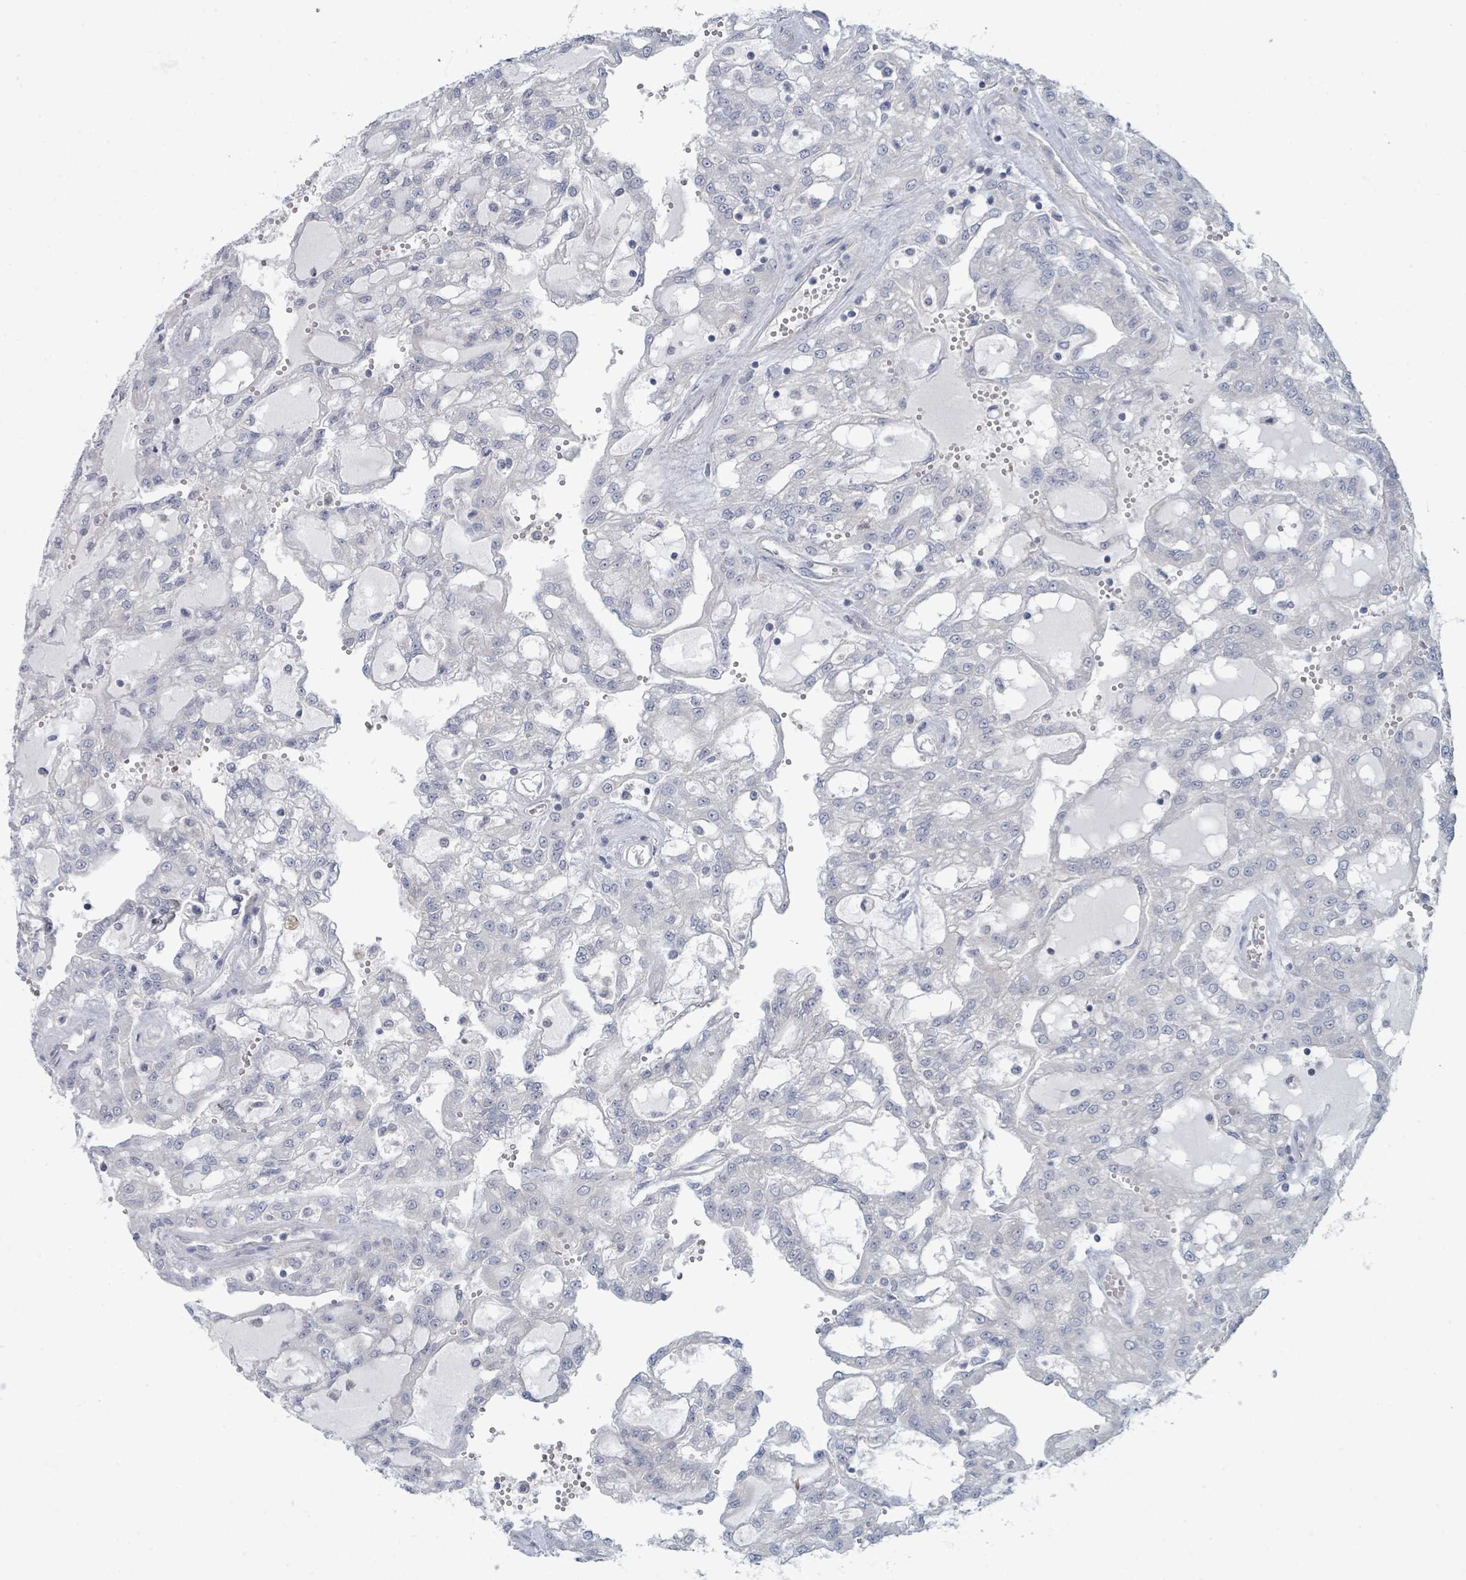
{"staining": {"intensity": "negative", "quantity": "none", "location": "none"}, "tissue": "renal cancer", "cell_type": "Tumor cells", "image_type": "cancer", "snomed": [{"axis": "morphology", "description": "Adenocarcinoma, NOS"}, {"axis": "topography", "description": "Kidney"}], "caption": "This is an IHC image of renal cancer (adenocarcinoma). There is no positivity in tumor cells.", "gene": "SLC25A45", "patient": {"sex": "male", "age": 63}}